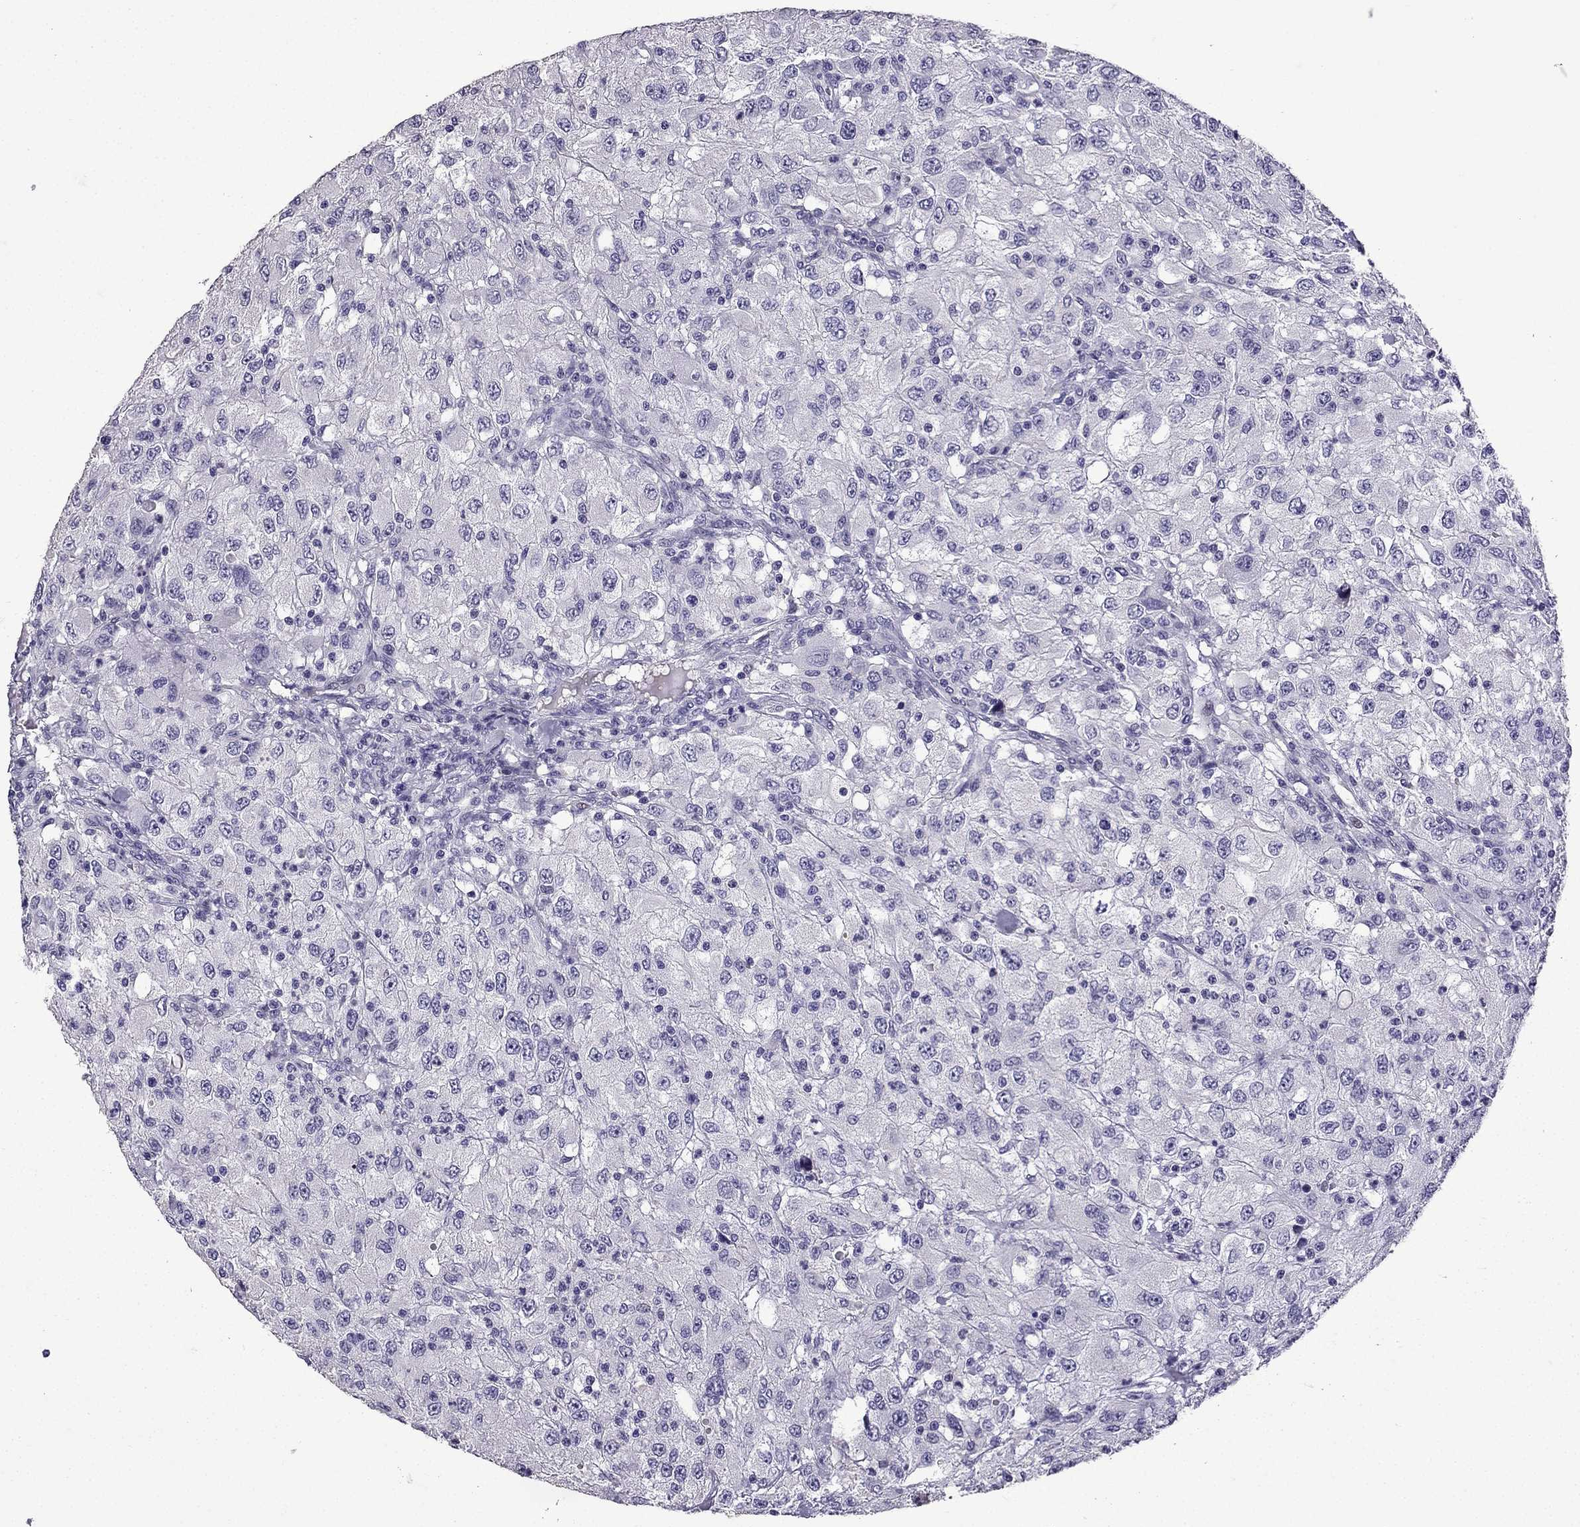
{"staining": {"intensity": "negative", "quantity": "none", "location": "none"}, "tissue": "renal cancer", "cell_type": "Tumor cells", "image_type": "cancer", "snomed": [{"axis": "morphology", "description": "Adenocarcinoma, NOS"}, {"axis": "topography", "description": "Kidney"}], "caption": "The image reveals no significant positivity in tumor cells of renal cancer (adenocarcinoma). (Immunohistochemistry, brightfield microscopy, high magnification).", "gene": "TTN", "patient": {"sex": "female", "age": 67}}